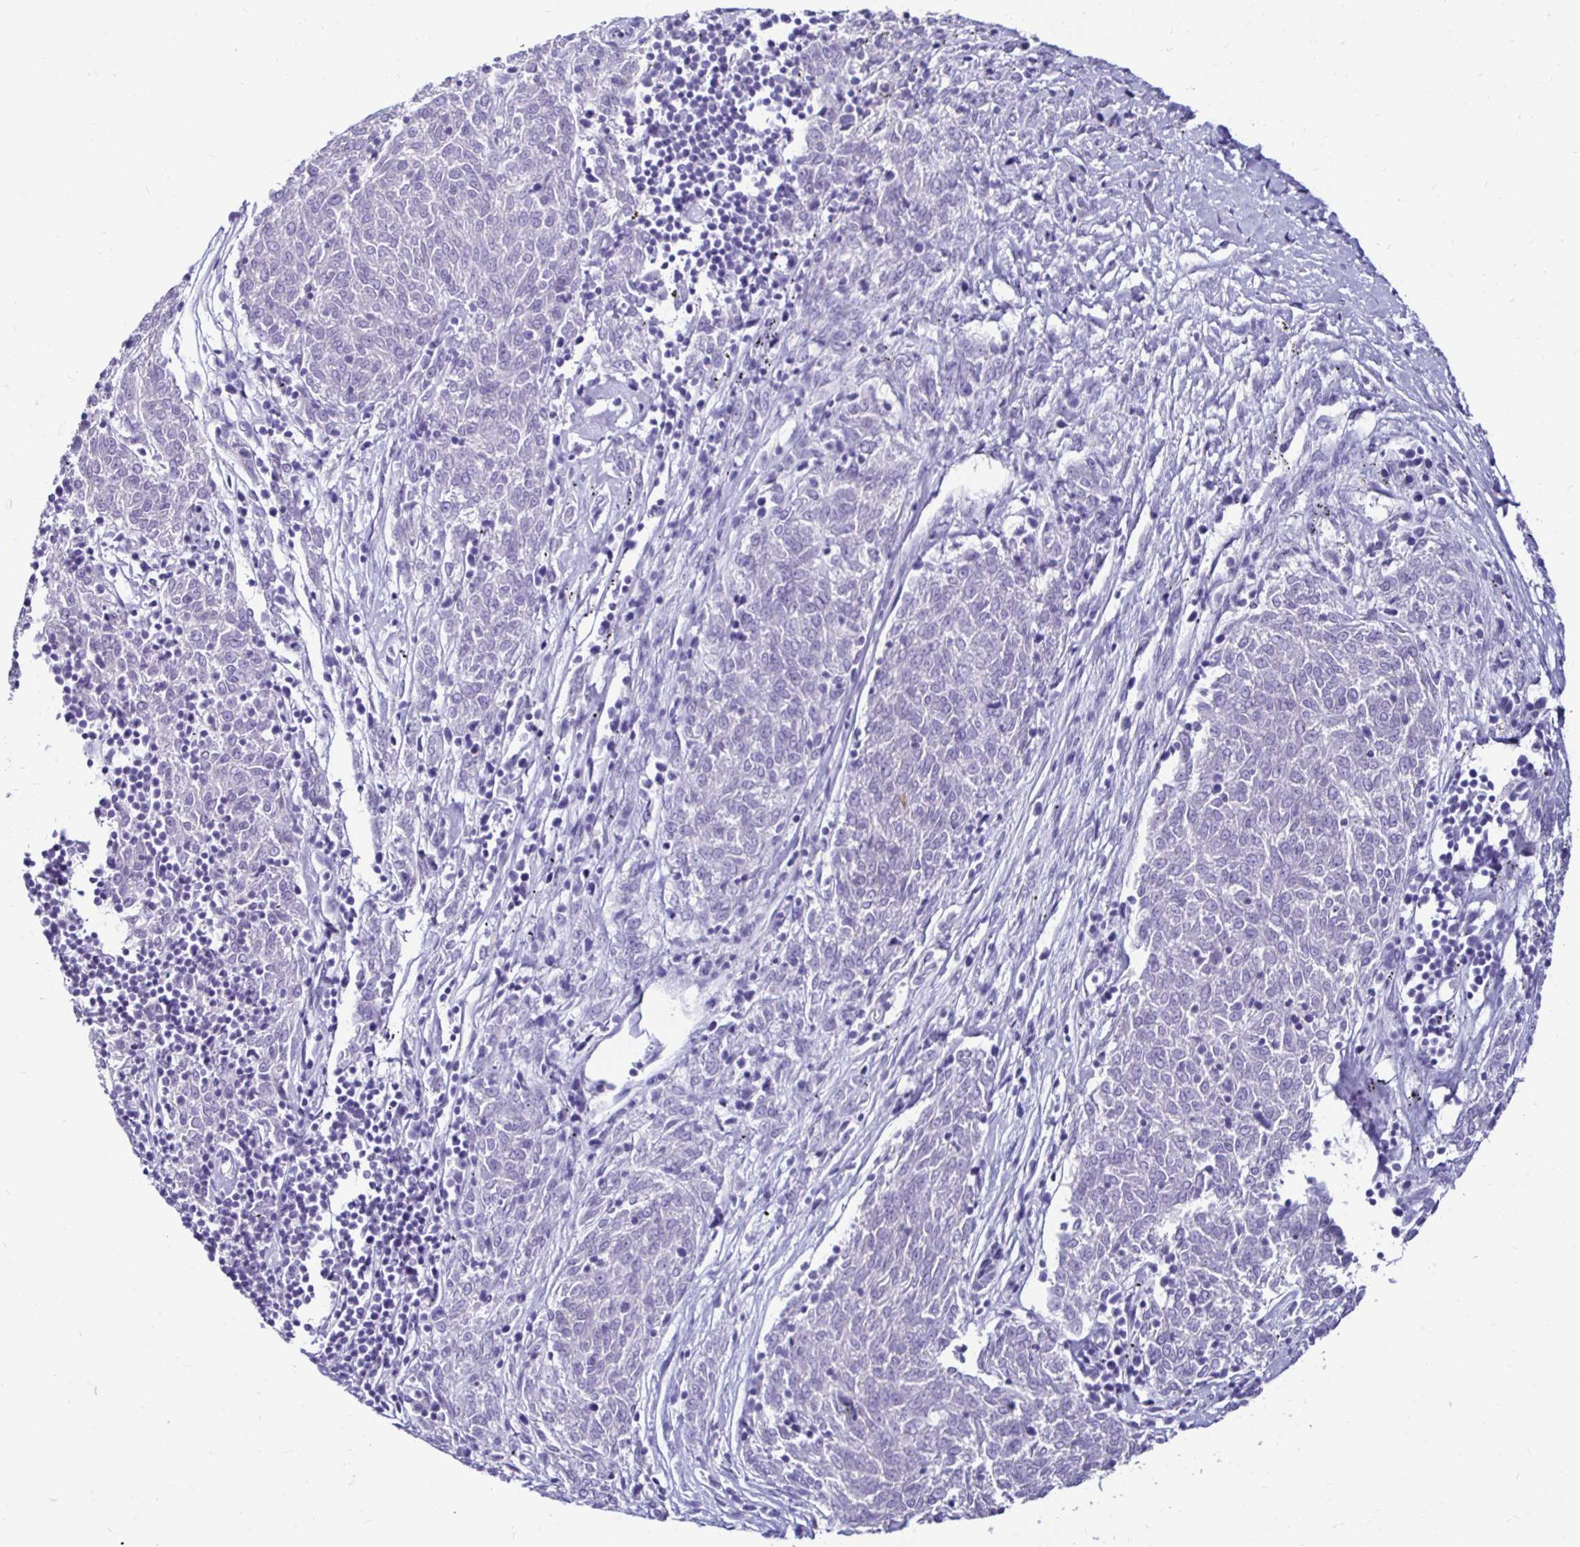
{"staining": {"intensity": "negative", "quantity": "none", "location": "none"}, "tissue": "melanoma", "cell_type": "Tumor cells", "image_type": "cancer", "snomed": [{"axis": "morphology", "description": "Malignant melanoma, NOS"}, {"axis": "topography", "description": "Skin"}], "caption": "There is no significant positivity in tumor cells of malignant melanoma.", "gene": "RHBDL3", "patient": {"sex": "female", "age": 72}}